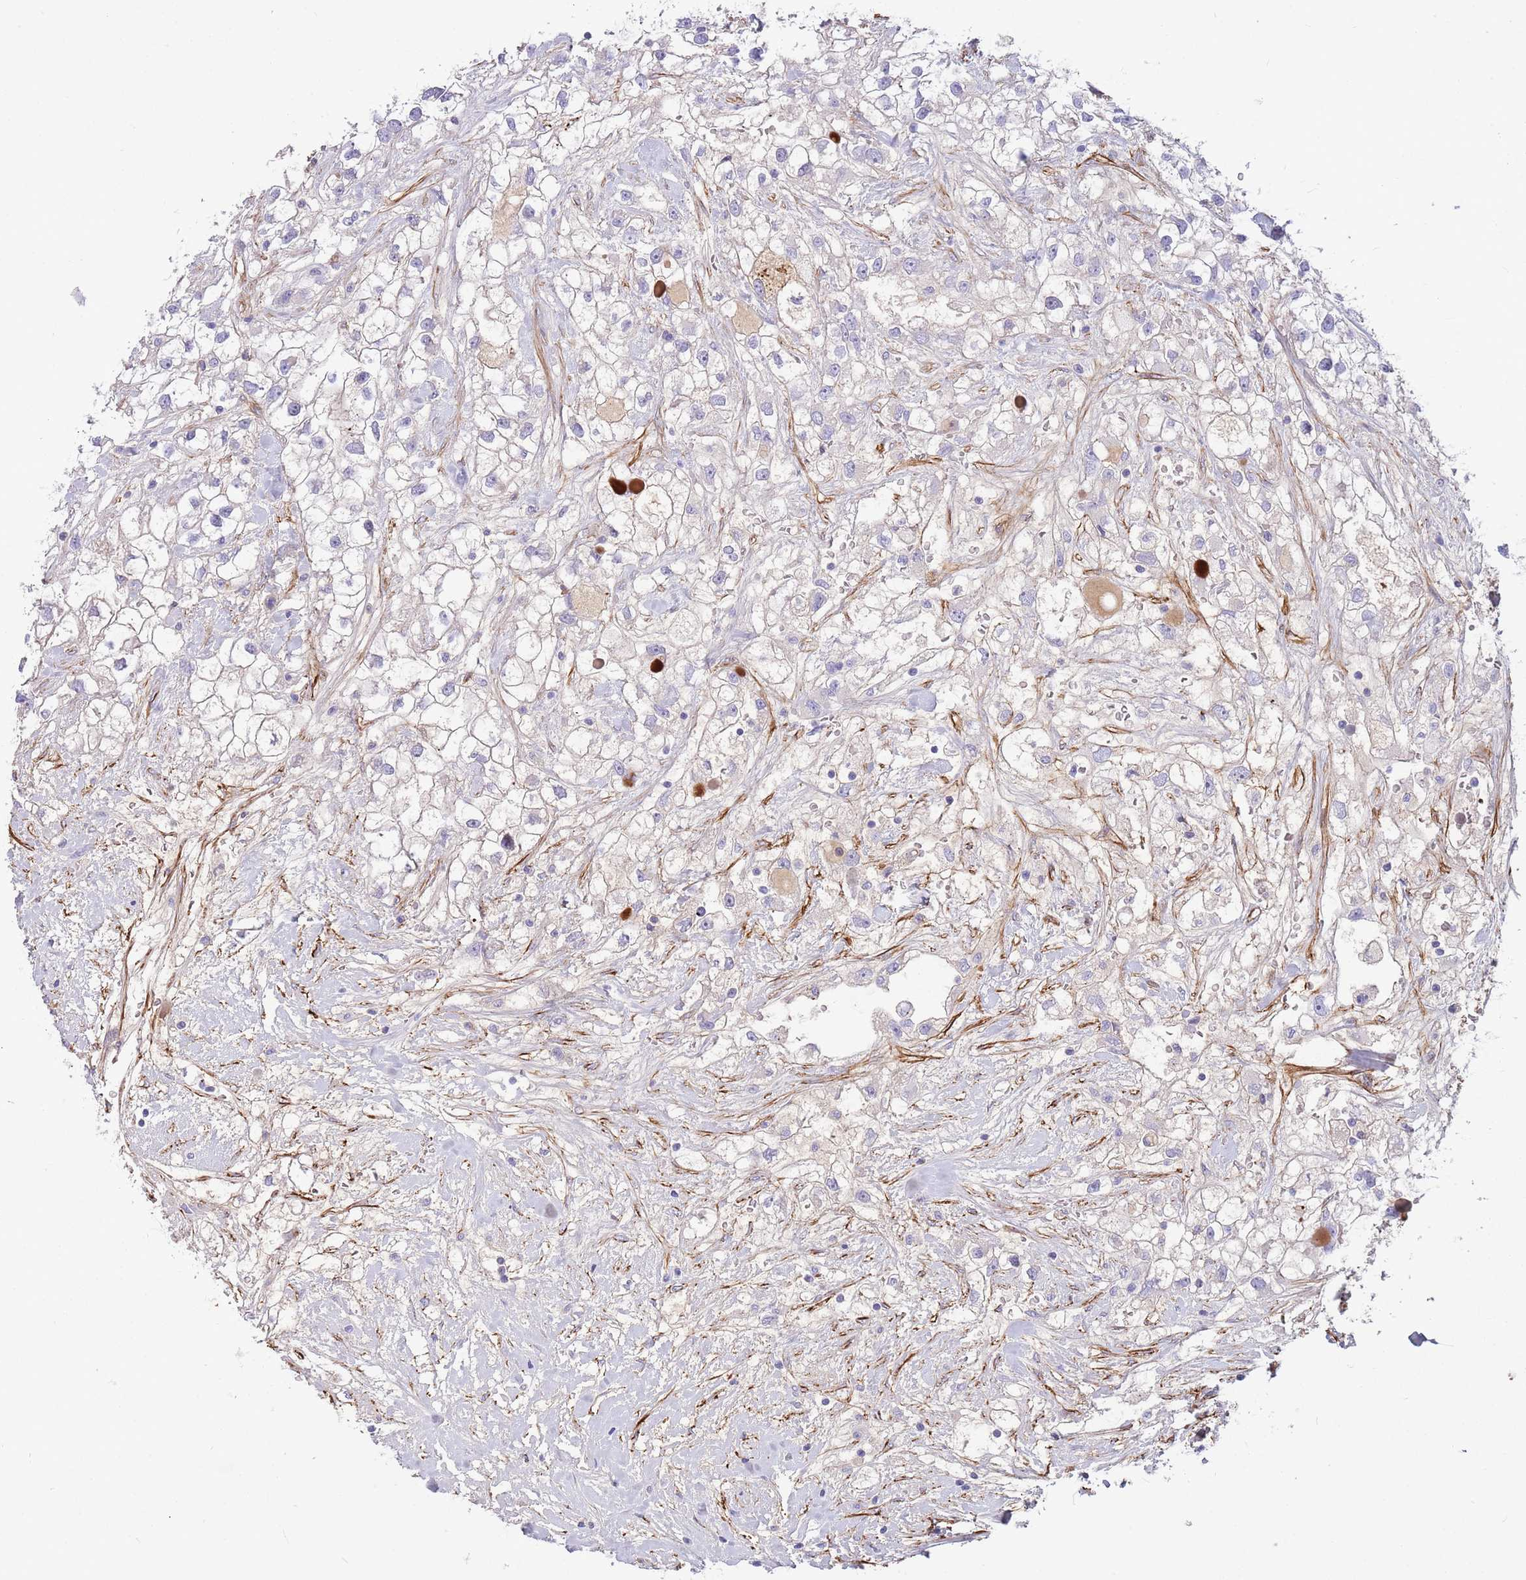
{"staining": {"intensity": "negative", "quantity": "none", "location": "none"}, "tissue": "renal cancer", "cell_type": "Tumor cells", "image_type": "cancer", "snomed": [{"axis": "morphology", "description": "Adenocarcinoma, NOS"}, {"axis": "topography", "description": "Kidney"}], "caption": "This is a micrograph of immunohistochemistry staining of renal cancer (adenocarcinoma), which shows no staining in tumor cells.", "gene": "LEPROTL1", "patient": {"sex": "male", "age": 59}}